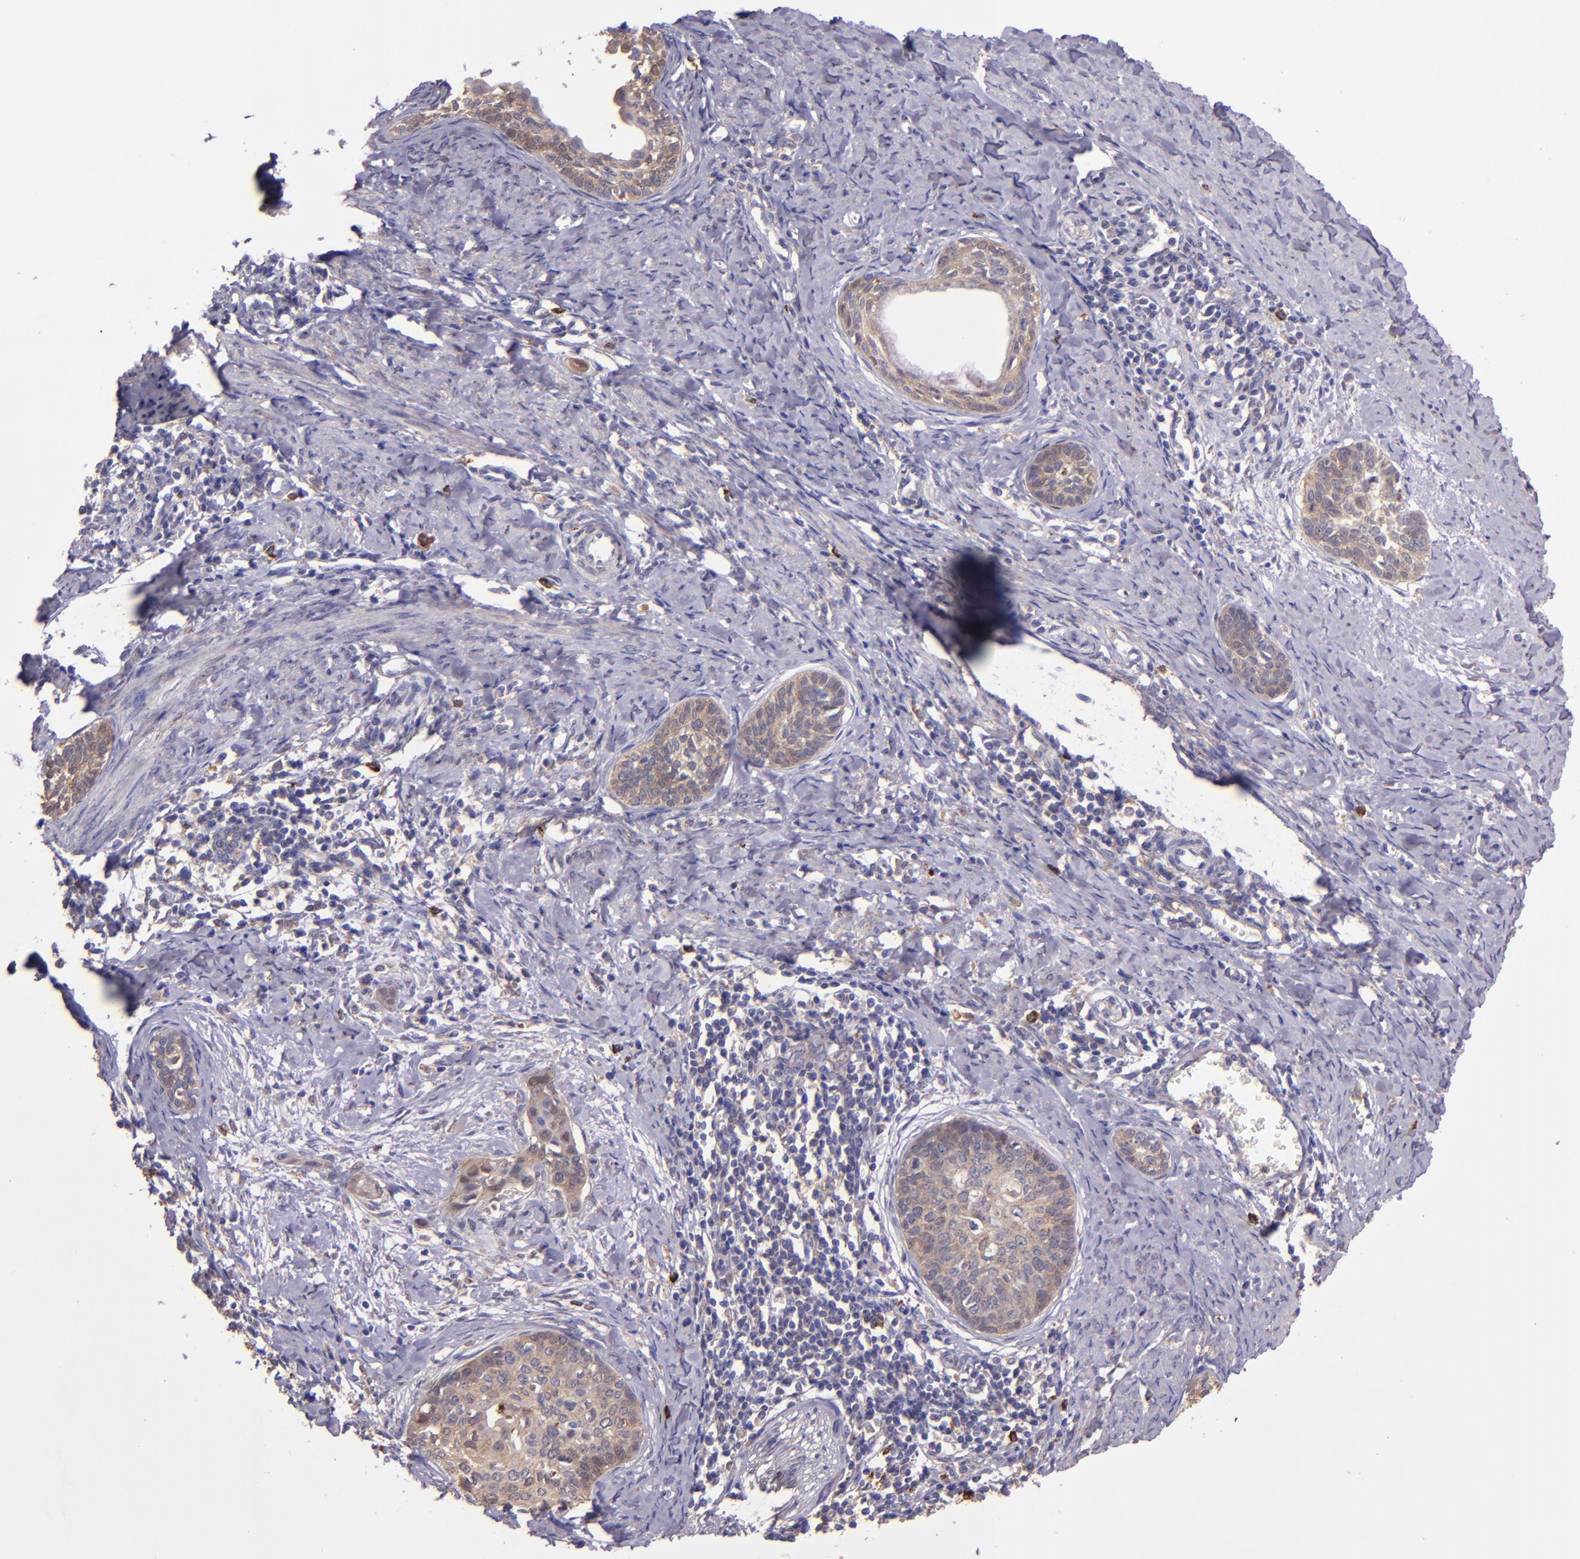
{"staining": {"intensity": "weak", "quantity": ">75%", "location": "cytoplasmic/membranous"}, "tissue": "cervical cancer", "cell_type": "Tumor cells", "image_type": "cancer", "snomed": [{"axis": "morphology", "description": "Squamous cell carcinoma, NOS"}, {"axis": "topography", "description": "Cervix"}], "caption": "Weak cytoplasmic/membranous expression for a protein is appreciated in about >75% of tumor cells of cervical cancer using IHC.", "gene": "WASHC1", "patient": {"sex": "female", "age": 33}}